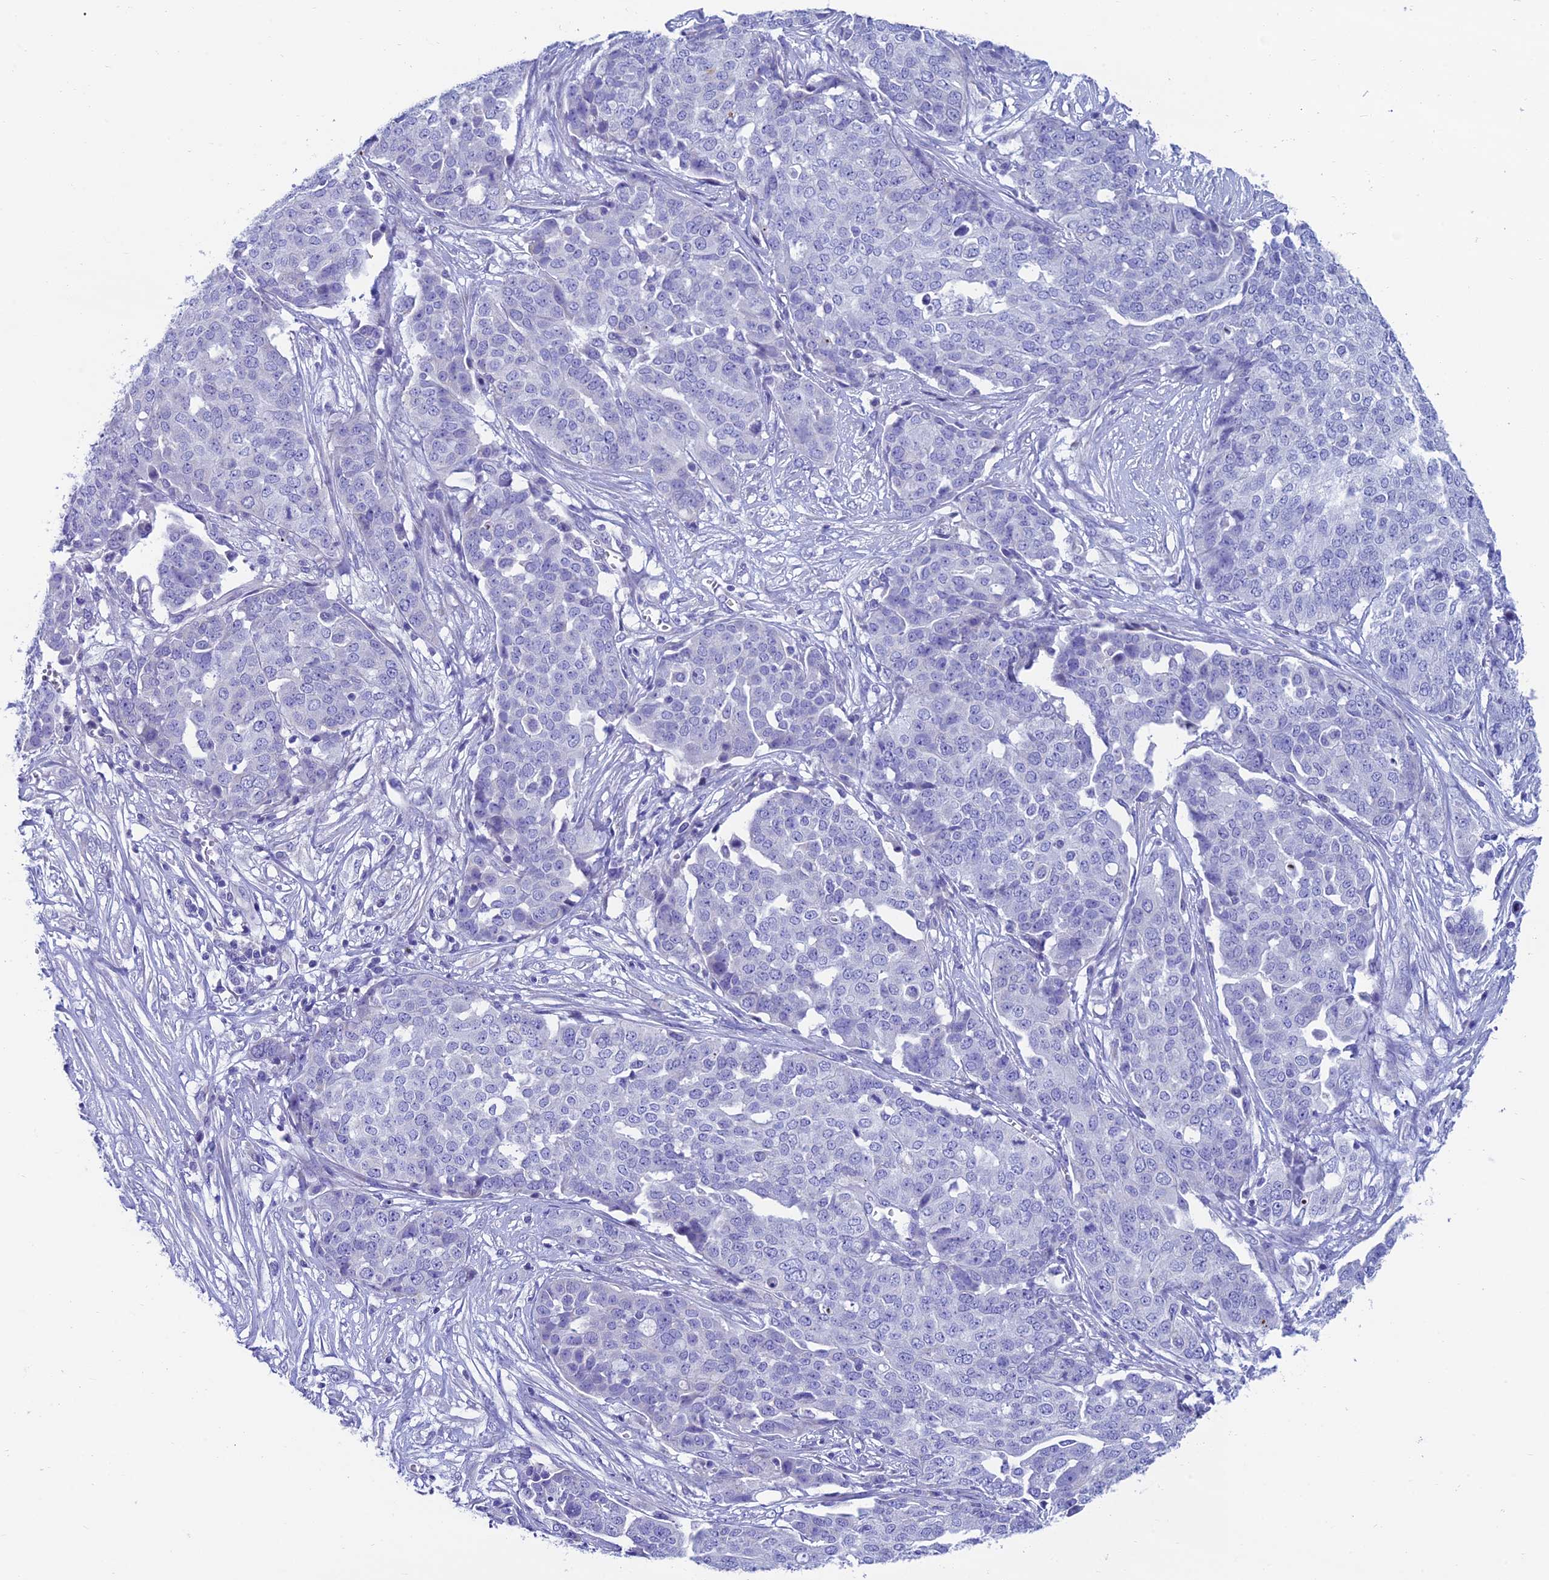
{"staining": {"intensity": "negative", "quantity": "none", "location": "none"}, "tissue": "ovarian cancer", "cell_type": "Tumor cells", "image_type": "cancer", "snomed": [{"axis": "morphology", "description": "Cystadenocarcinoma, serous, NOS"}, {"axis": "topography", "description": "Soft tissue"}, {"axis": "topography", "description": "Ovary"}], "caption": "IHC image of neoplastic tissue: ovarian serous cystadenocarcinoma stained with DAB (3,3'-diaminobenzidine) exhibits no significant protein positivity in tumor cells.", "gene": "REEP4", "patient": {"sex": "female", "age": 57}}